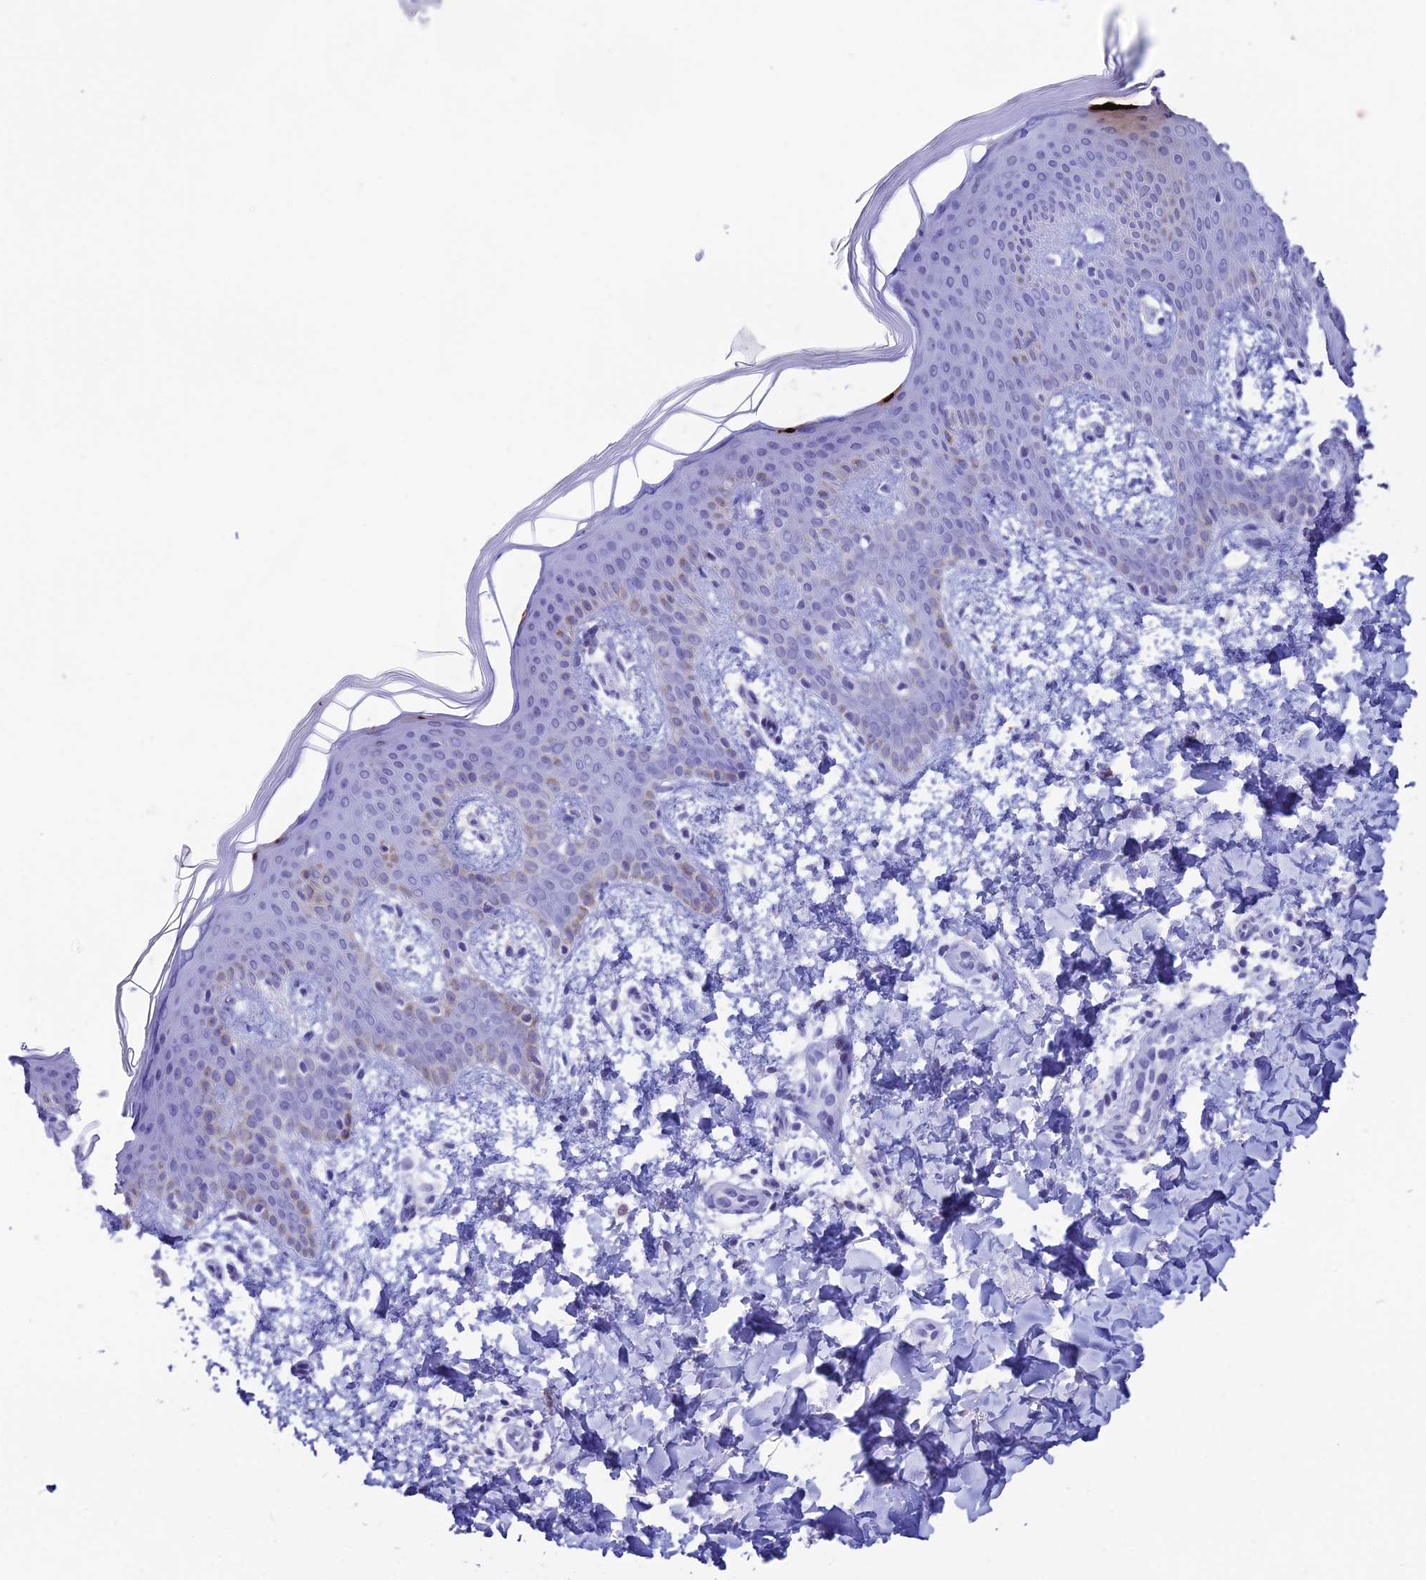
{"staining": {"intensity": "negative", "quantity": "none", "location": "none"}, "tissue": "skin", "cell_type": "Fibroblasts", "image_type": "normal", "snomed": [{"axis": "morphology", "description": "Normal tissue, NOS"}, {"axis": "topography", "description": "Skin"}], "caption": "The immunohistochemistry histopathology image has no significant staining in fibroblasts of skin.", "gene": "MFSD2B", "patient": {"sex": "male", "age": 36}}